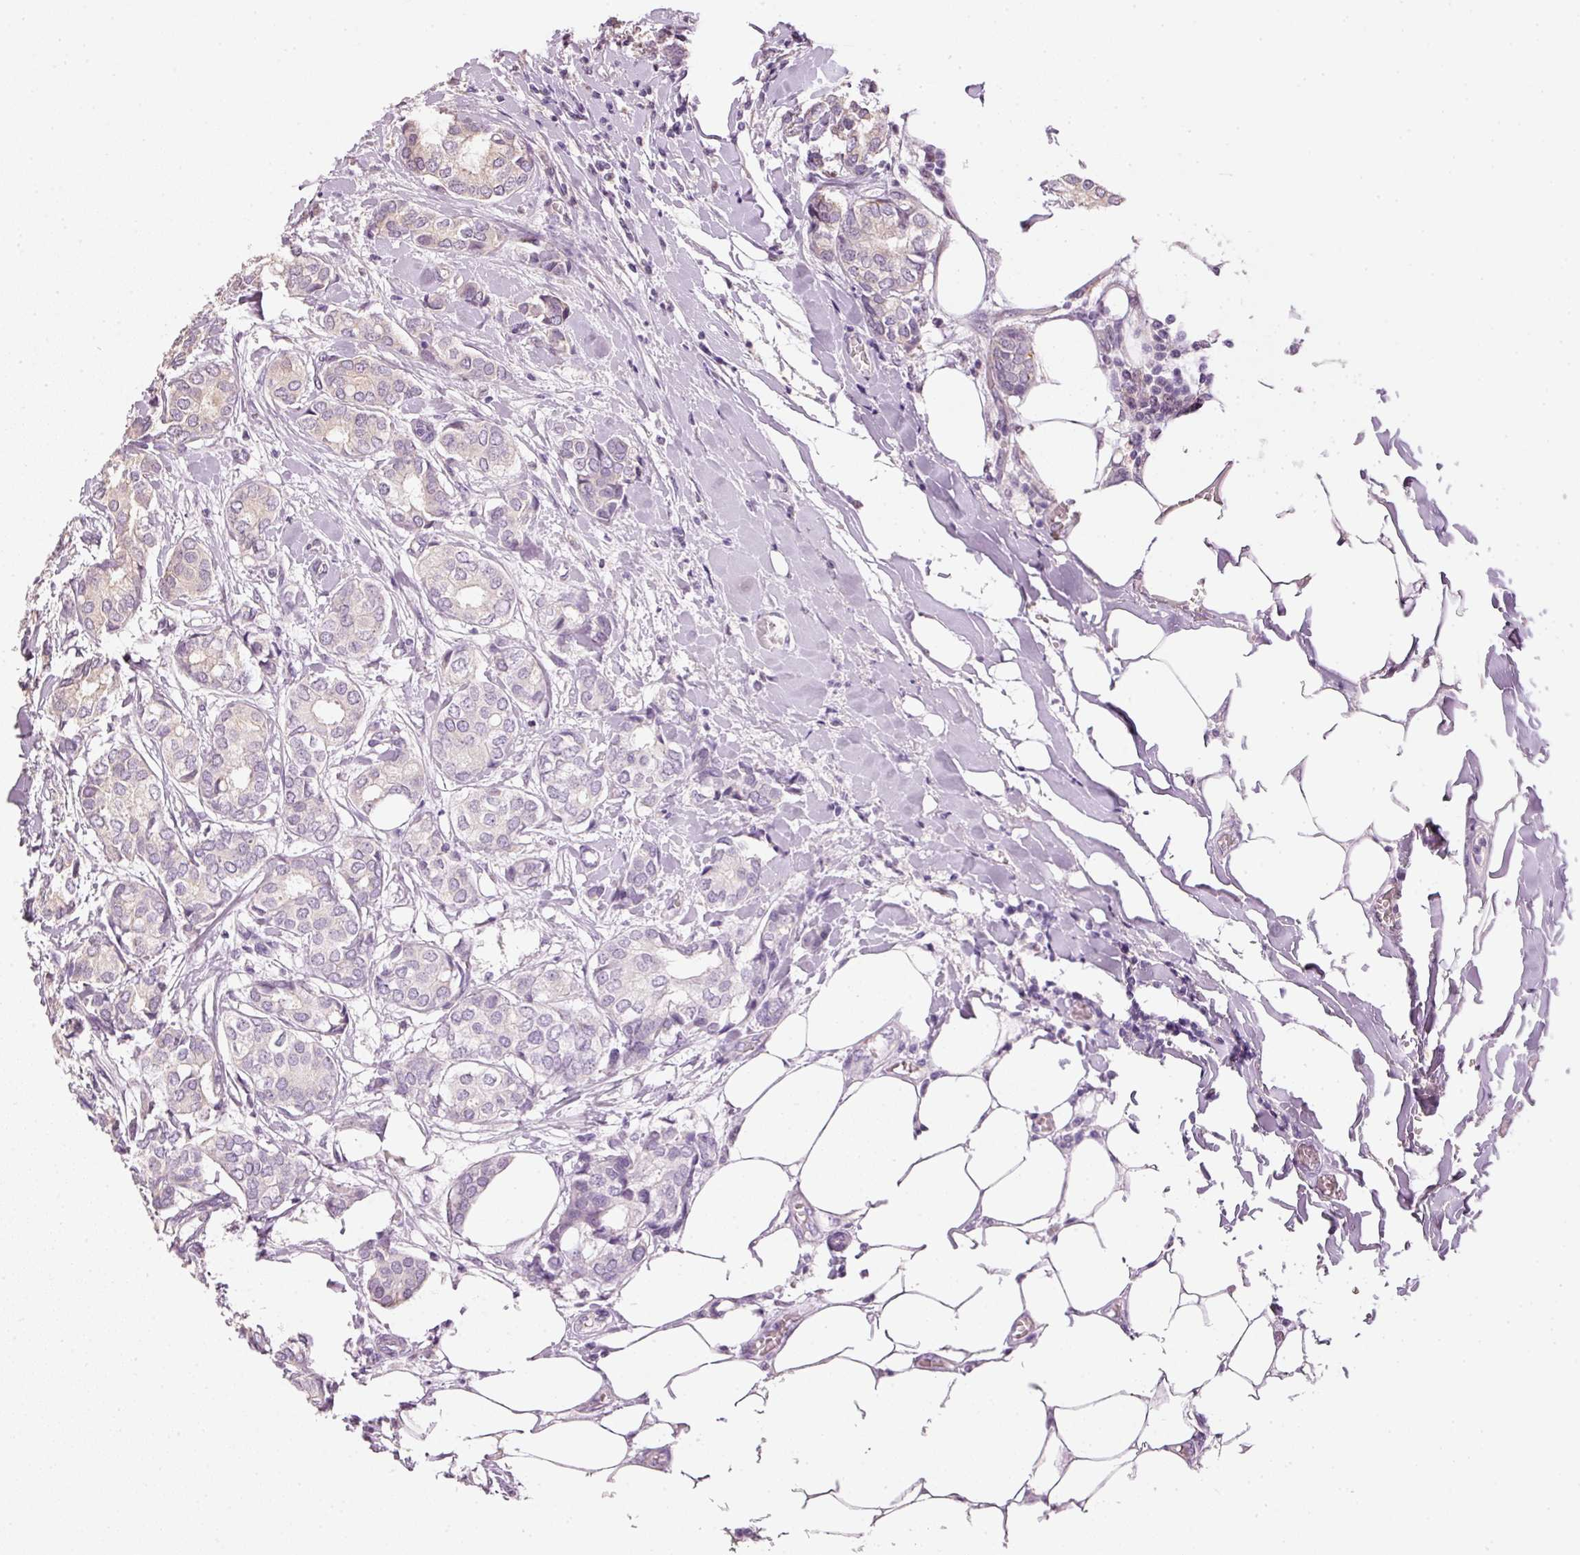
{"staining": {"intensity": "negative", "quantity": "none", "location": "none"}, "tissue": "breast cancer", "cell_type": "Tumor cells", "image_type": "cancer", "snomed": [{"axis": "morphology", "description": "Duct carcinoma"}, {"axis": "topography", "description": "Breast"}], "caption": "Image shows no protein positivity in tumor cells of breast cancer (infiltrating ductal carcinoma) tissue. (IHC, brightfield microscopy, high magnification).", "gene": "MTHFD1L", "patient": {"sex": "female", "age": 73}}